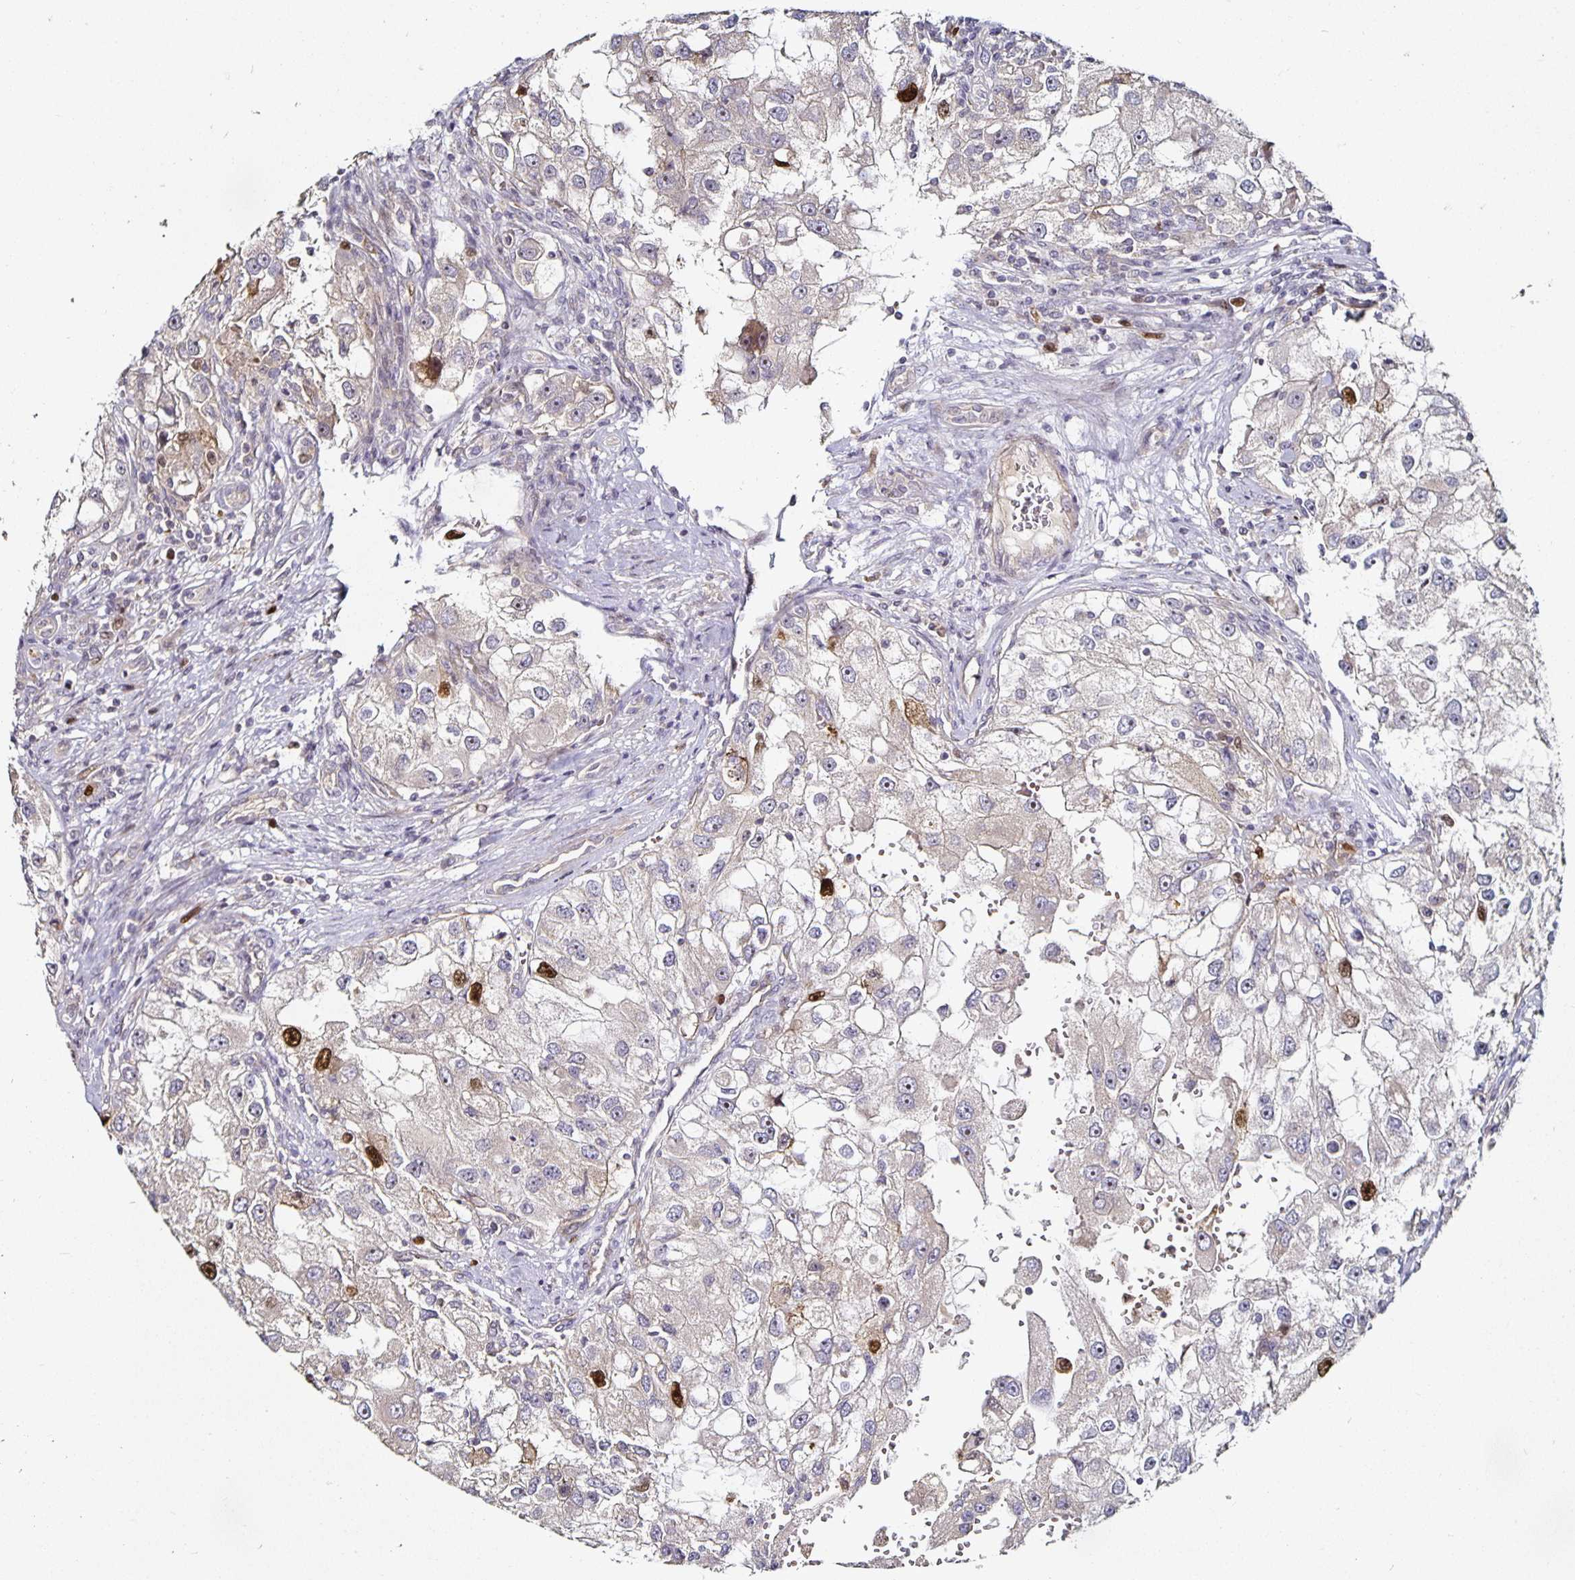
{"staining": {"intensity": "strong", "quantity": "<25%", "location": "nuclear"}, "tissue": "renal cancer", "cell_type": "Tumor cells", "image_type": "cancer", "snomed": [{"axis": "morphology", "description": "Adenocarcinoma, NOS"}, {"axis": "topography", "description": "Kidney"}], "caption": "A photomicrograph showing strong nuclear positivity in about <25% of tumor cells in renal cancer (adenocarcinoma), as visualized by brown immunohistochemical staining.", "gene": "ANLN", "patient": {"sex": "male", "age": 63}}